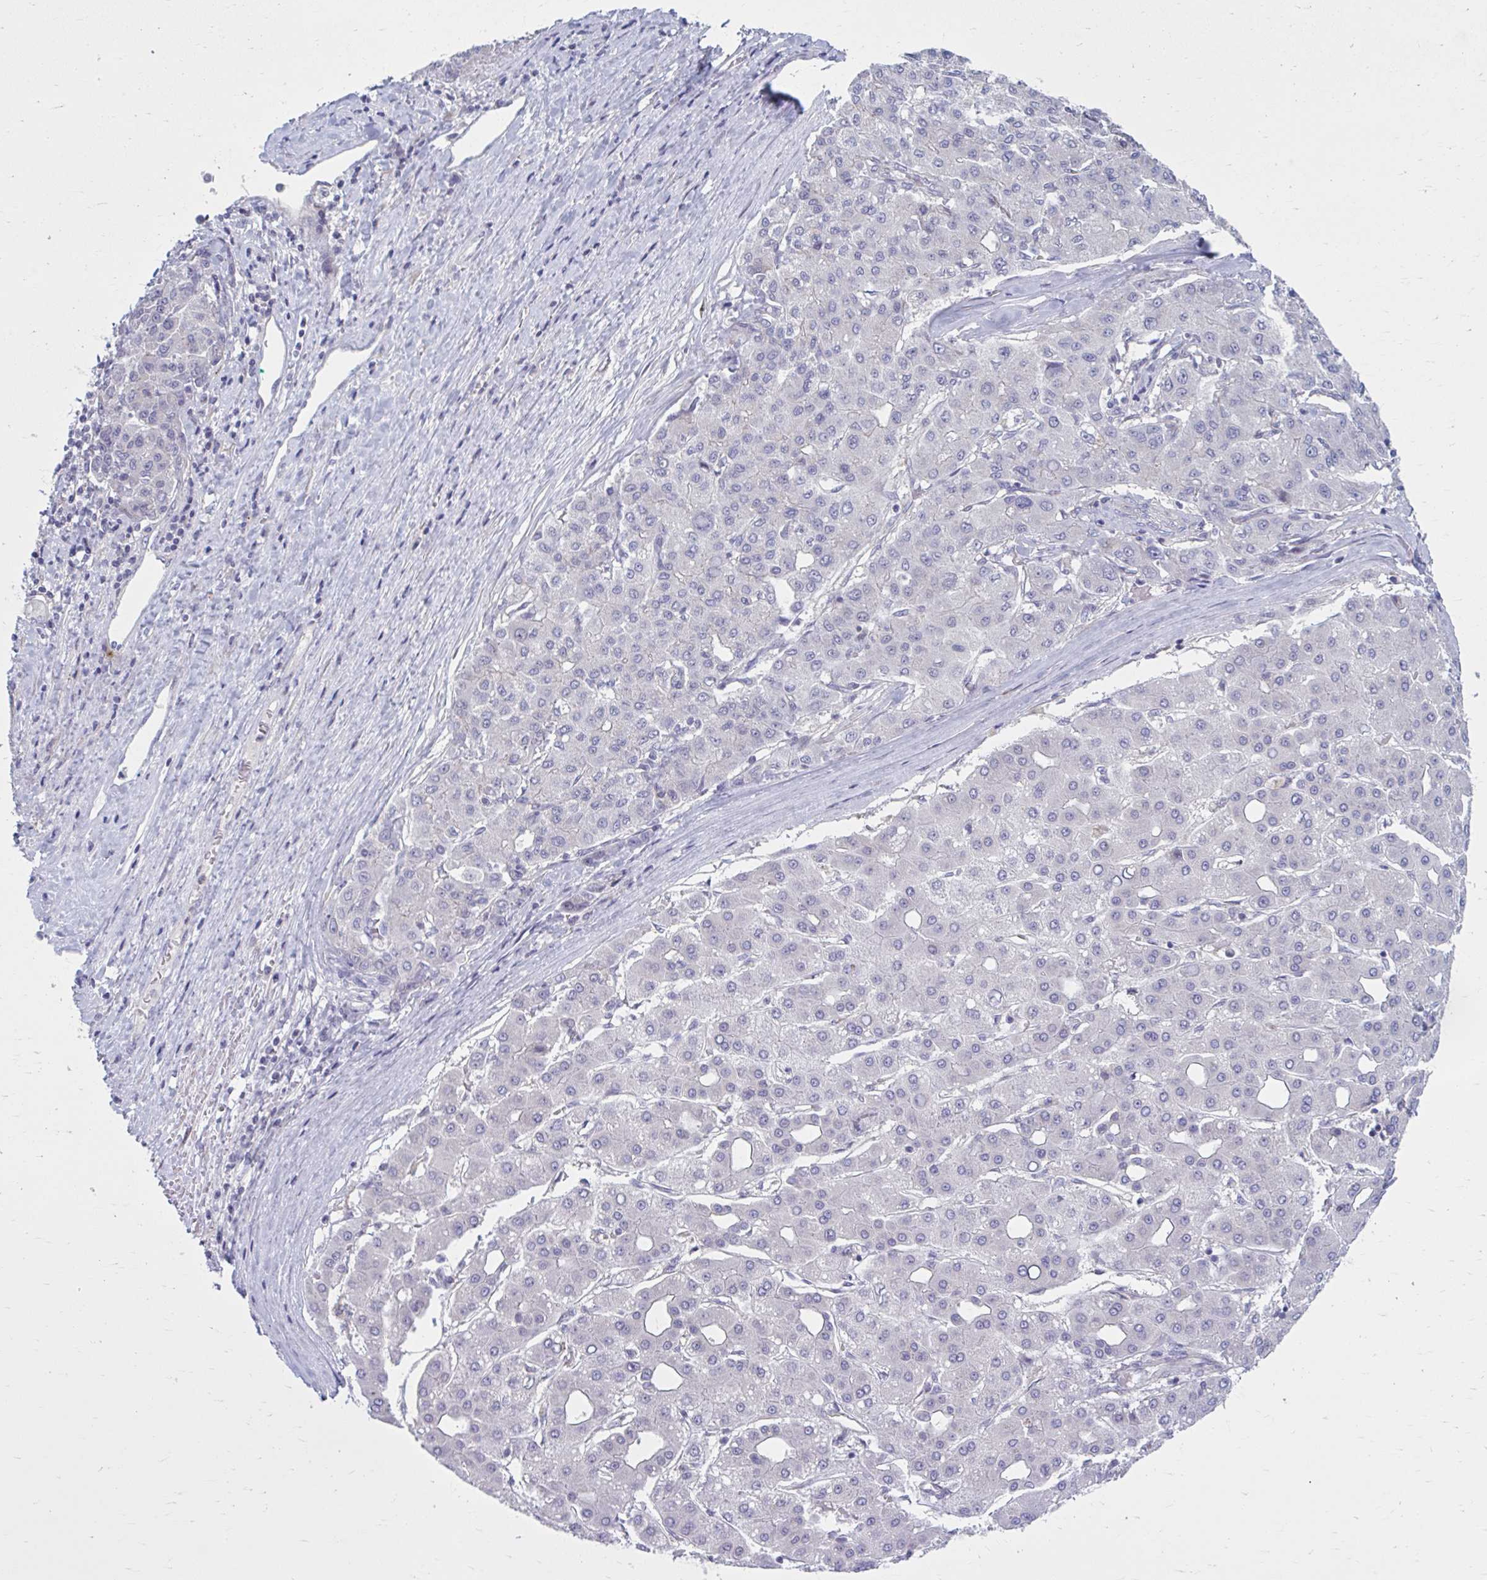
{"staining": {"intensity": "negative", "quantity": "none", "location": "none"}, "tissue": "liver cancer", "cell_type": "Tumor cells", "image_type": "cancer", "snomed": [{"axis": "morphology", "description": "Carcinoma, Hepatocellular, NOS"}, {"axis": "topography", "description": "Liver"}], "caption": "High magnification brightfield microscopy of hepatocellular carcinoma (liver) stained with DAB (brown) and counterstained with hematoxylin (blue): tumor cells show no significant staining. (Stains: DAB (3,3'-diaminobenzidine) immunohistochemistry with hematoxylin counter stain, Microscopy: brightfield microscopy at high magnification).", "gene": "CHST3", "patient": {"sex": "male", "age": 65}}